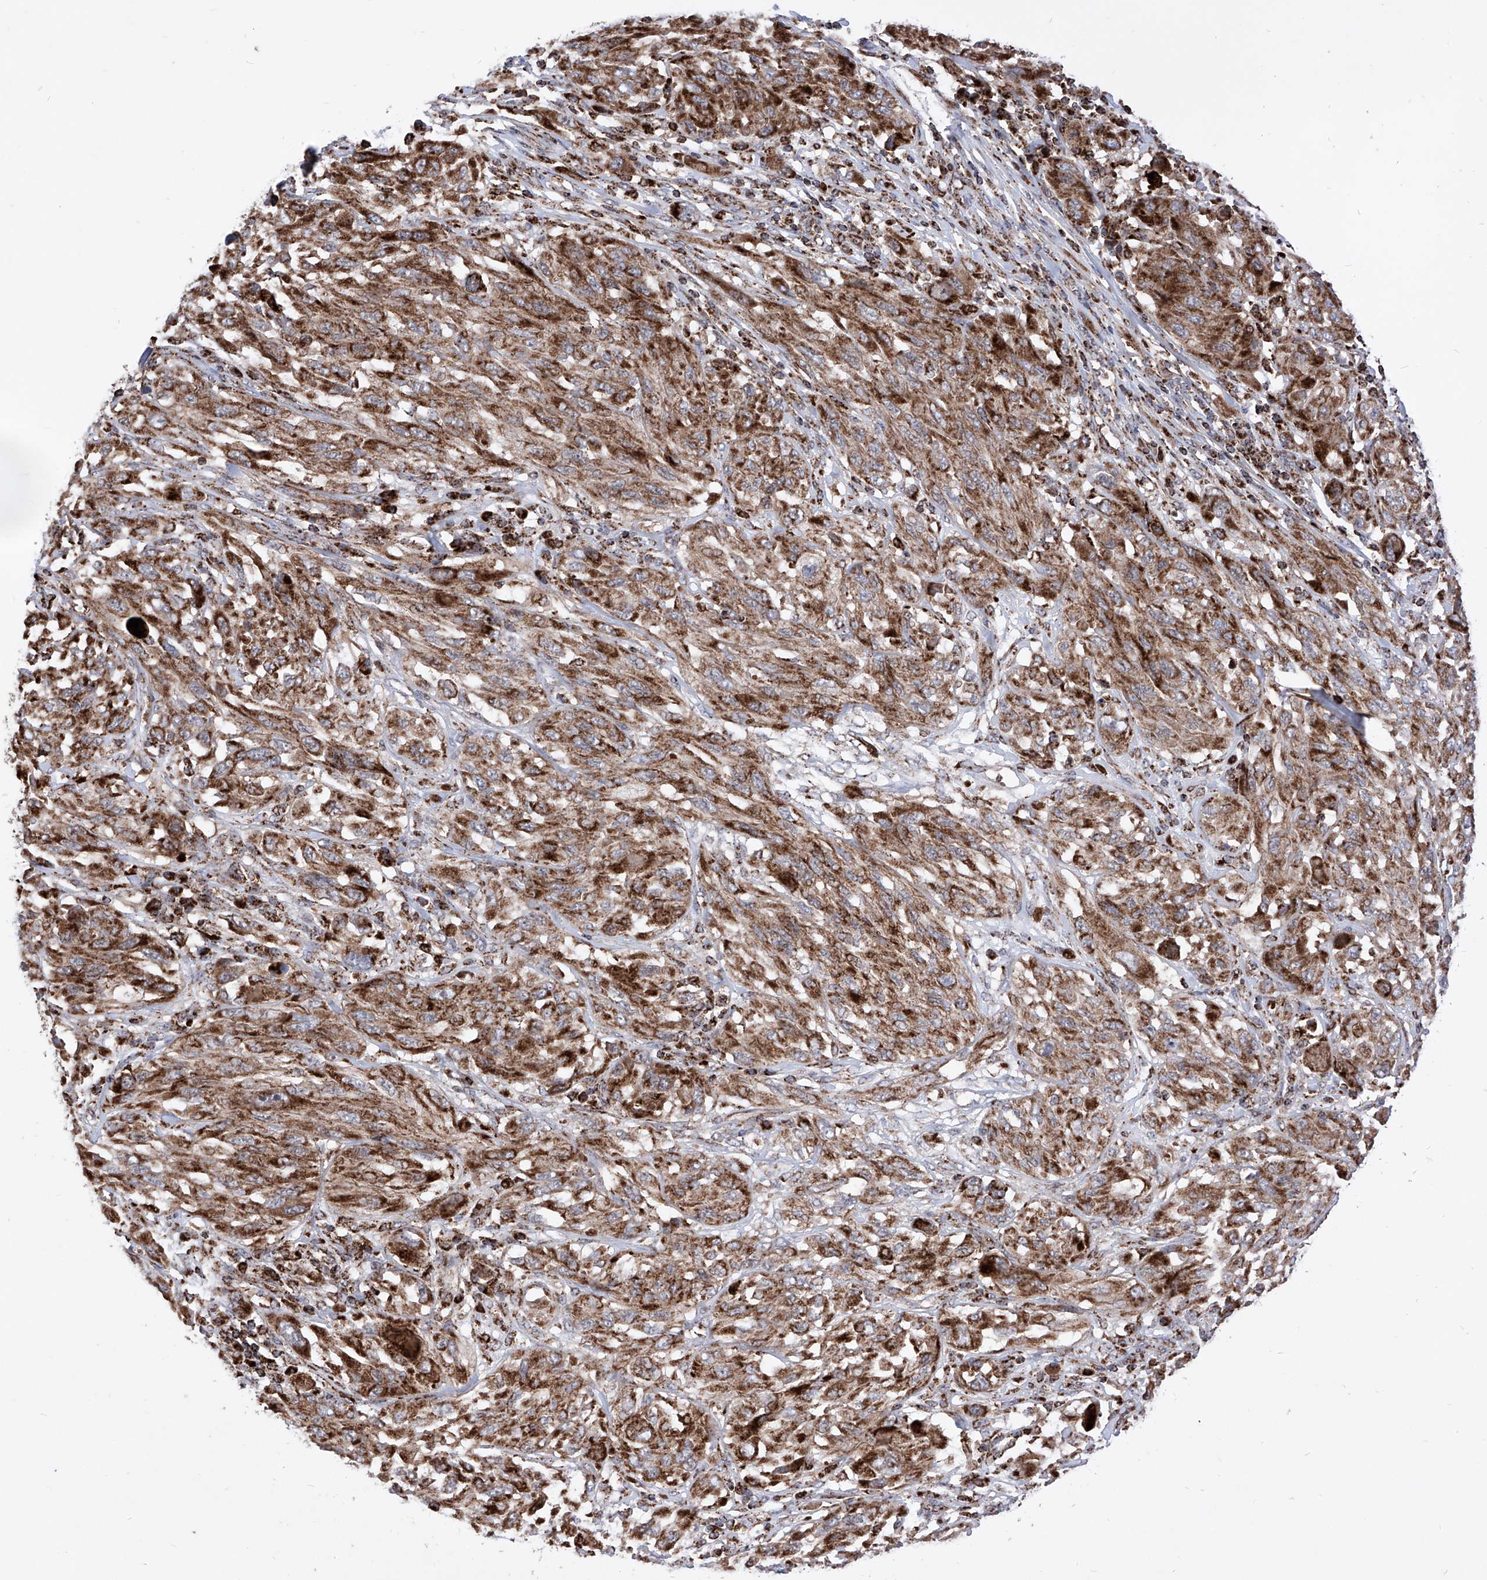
{"staining": {"intensity": "moderate", "quantity": ">75%", "location": "cytoplasmic/membranous"}, "tissue": "melanoma", "cell_type": "Tumor cells", "image_type": "cancer", "snomed": [{"axis": "morphology", "description": "Malignant melanoma, NOS"}, {"axis": "topography", "description": "Skin"}], "caption": "Immunohistochemistry (IHC) staining of malignant melanoma, which displays medium levels of moderate cytoplasmic/membranous expression in about >75% of tumor cells indicating moderate cytoplasmic/membranous protein positivity. The staining was performed using DAB (3,3'-diaminobenzidine) (brown) for protein detection and nuclei were counterstained in hematoxylin (blue).", "gene": "SEMA6A", "patient": {"sex": "female", "age": 91}}